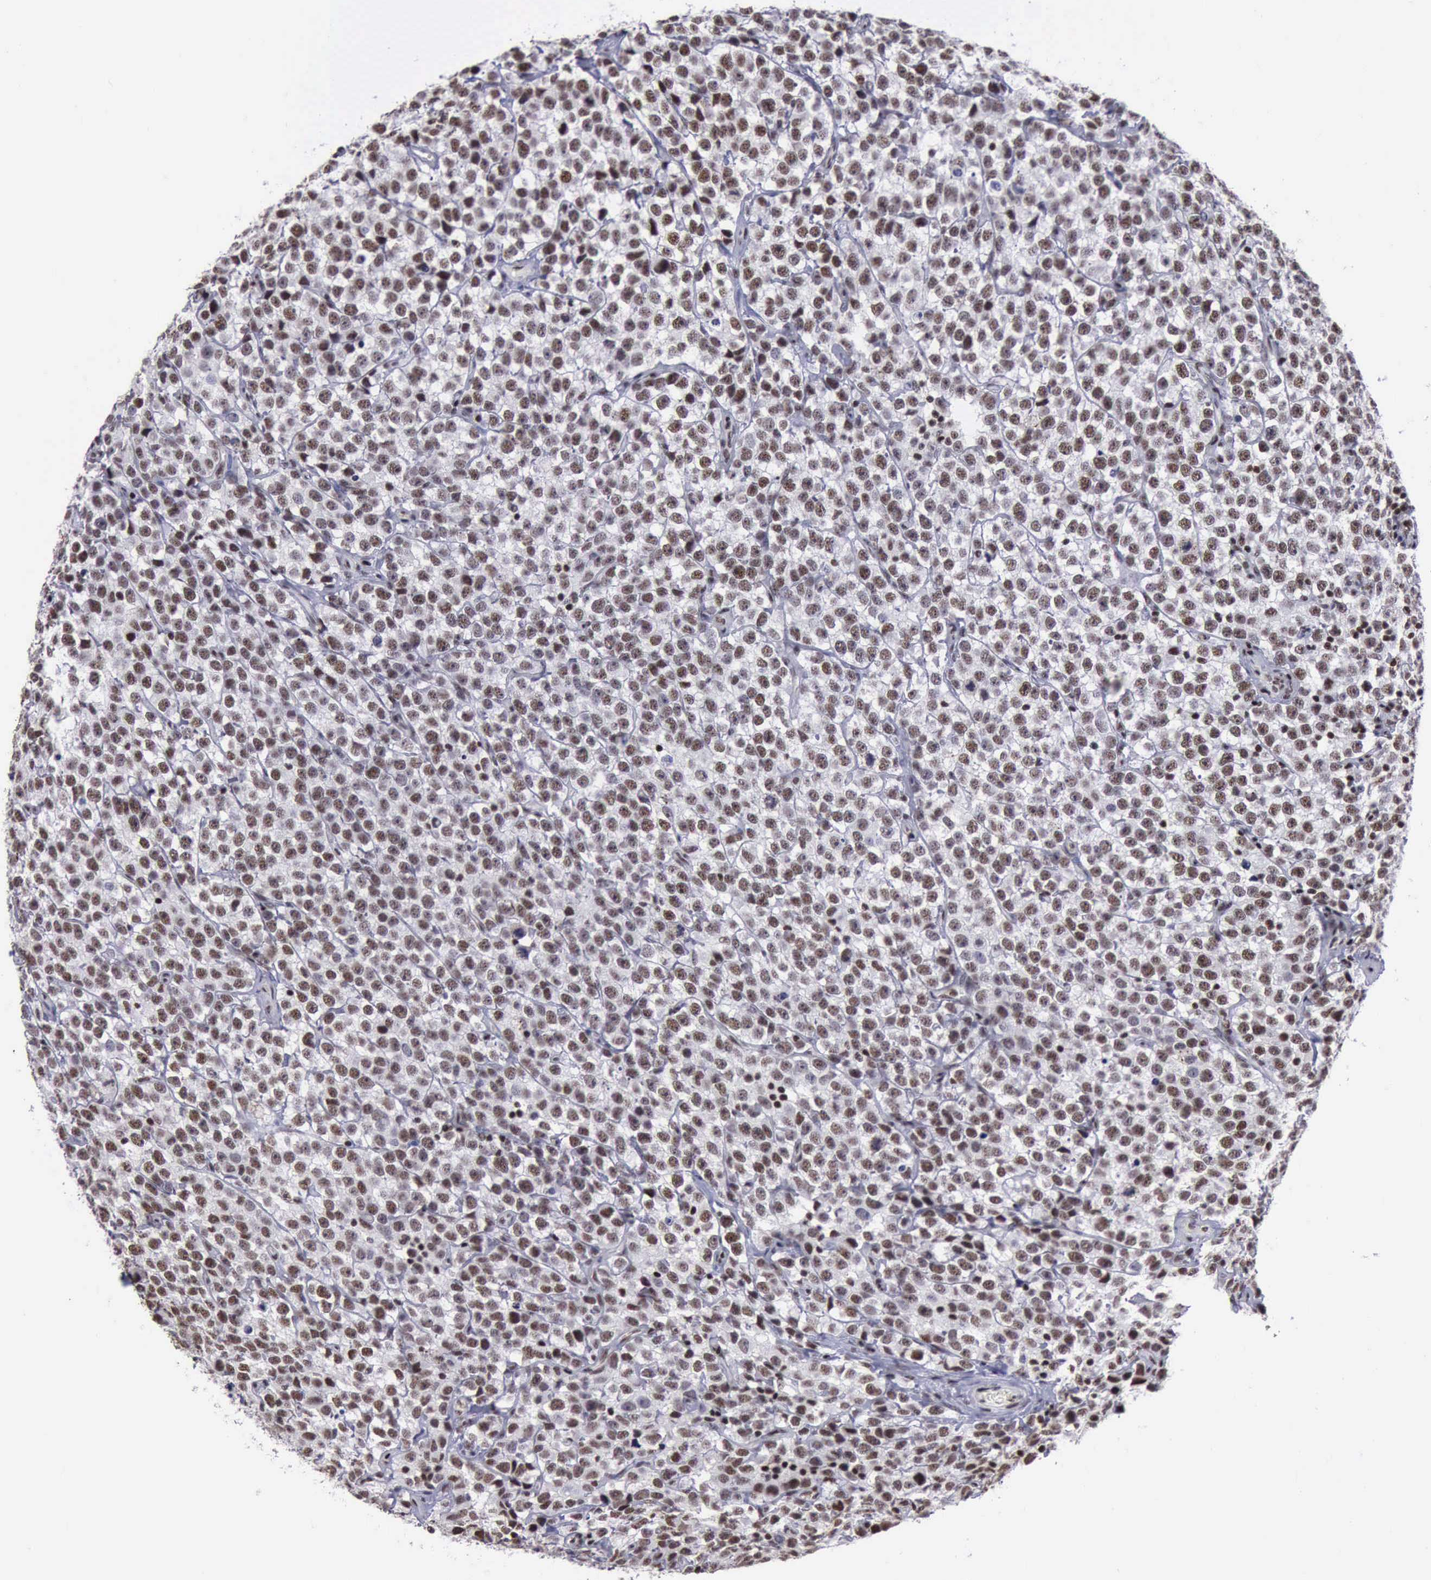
{"staining": {"intensity": "moderate", "quantity": ">75%", "location": "nuclear"}, "tissue": "testis cancer", "cell_type": "Tumor cells", "image_type": "cancer", "snomed": [{"axis": "morphology", "description": "Seminoma, NOS"}, {"axis": "topography", "description": "Testis"}], "caption": "Moderate nuclear positivity is seen in approximately >75% of tumor cells in testis cancer. (brown staining indicates protein expression, while blue staining denotes nuclei).", "gene": "YY1", "patient": {"sex": "male", "age": 25}}